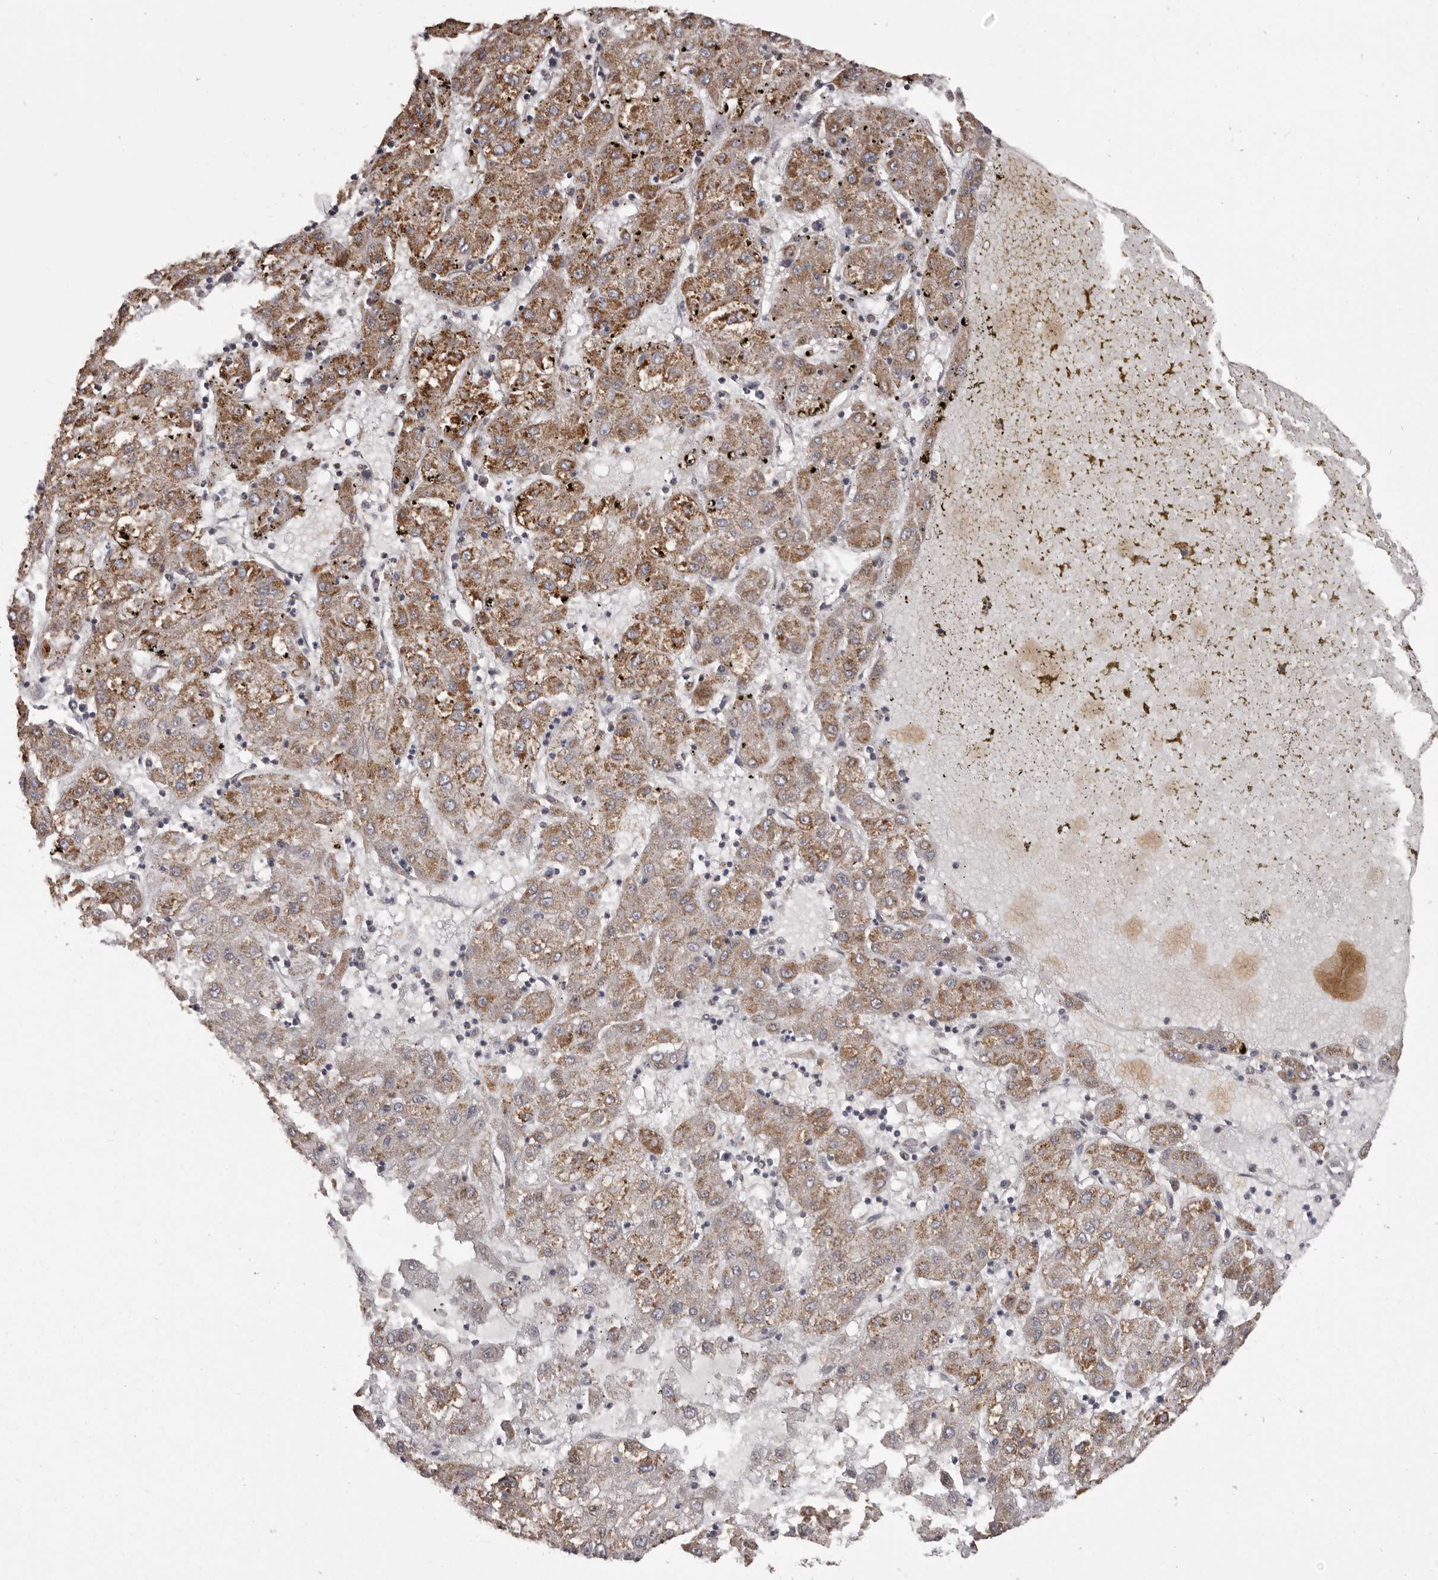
{"staining": {"intensity": "strong", "quantity": ">75%", "location": "cytoplasmic/membranous"}, "tissue": "liver cancer", "cell_type": "Tumor cells", "image_type": "cancer", "snomed": [{"axis": "morphology", "description": "Carcinoma, Hepatocellular, NOS"}, {"axis": "topography", "description": "Liver"}], "caption": "About >75% of tumor cells in liver cancer (hepatocellular carcinoma) reveal strong cytoplasmic/membranous protein staining as visualized by brown immunohistochemical staining.", "gene": "CHRM2", "patient": {"sex": "male", "age": 72}}